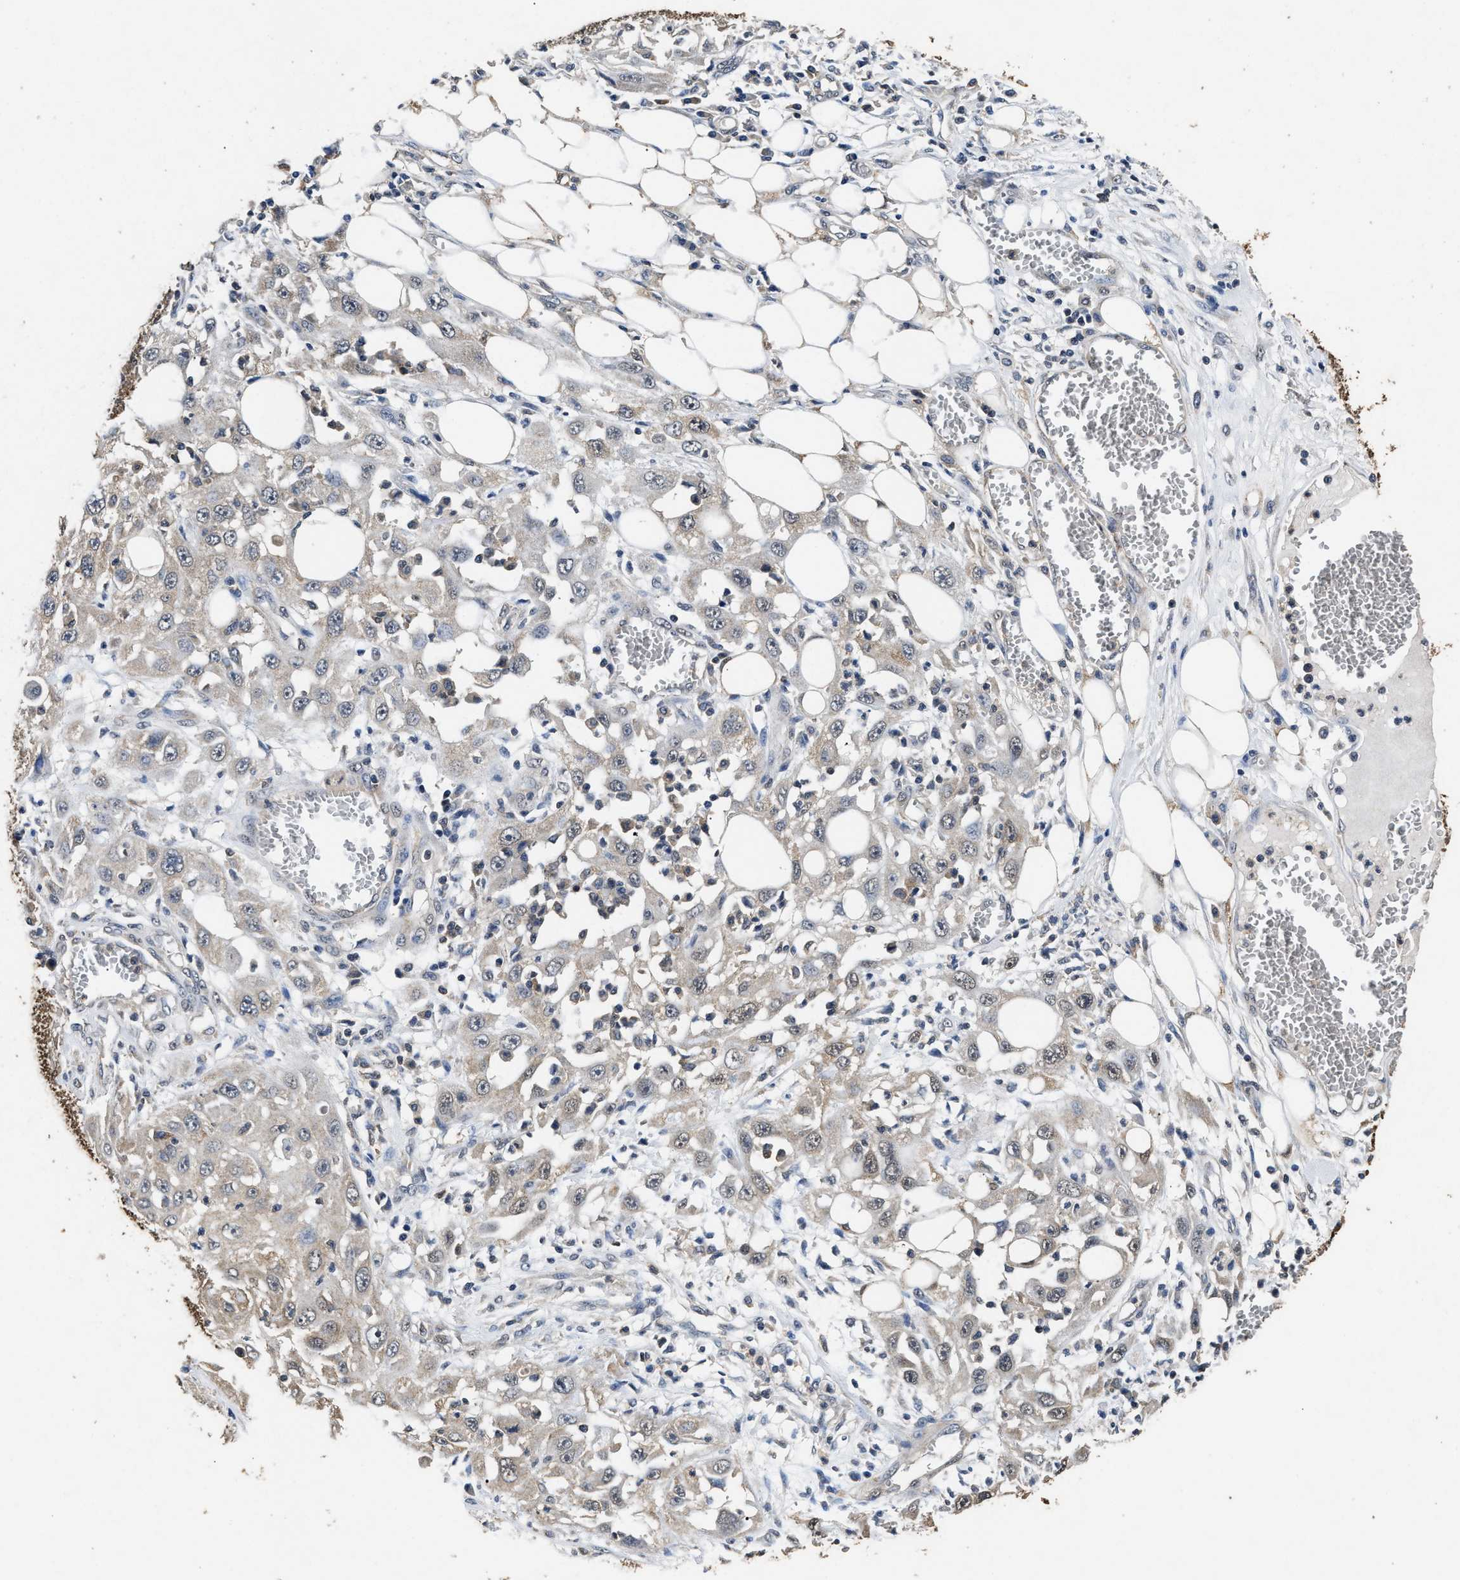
{"staining": {"intensity": "weak", "quantity": "25%-75%", "location": "cytoplasmic/membranous,nuclear"}, "tissue": "skin cancer", "cell_type": "Tumor cells", "image_type": "cancer", "snomed": [{"axis": "morphology", "description": "Squamous cell carcinoma, NOS"}, {"axis": "topography", "description": "Skin"}], "caption": "This photomicrograph reveals IHC staining of skin cancer (squamous cell carcinoma), with low weak cytoplasmic/membranous and nuclear staining in about 25%-75% of tumor cells.", "gene": "ACAT2", "patient": {"sex": "male", "age": 75}}